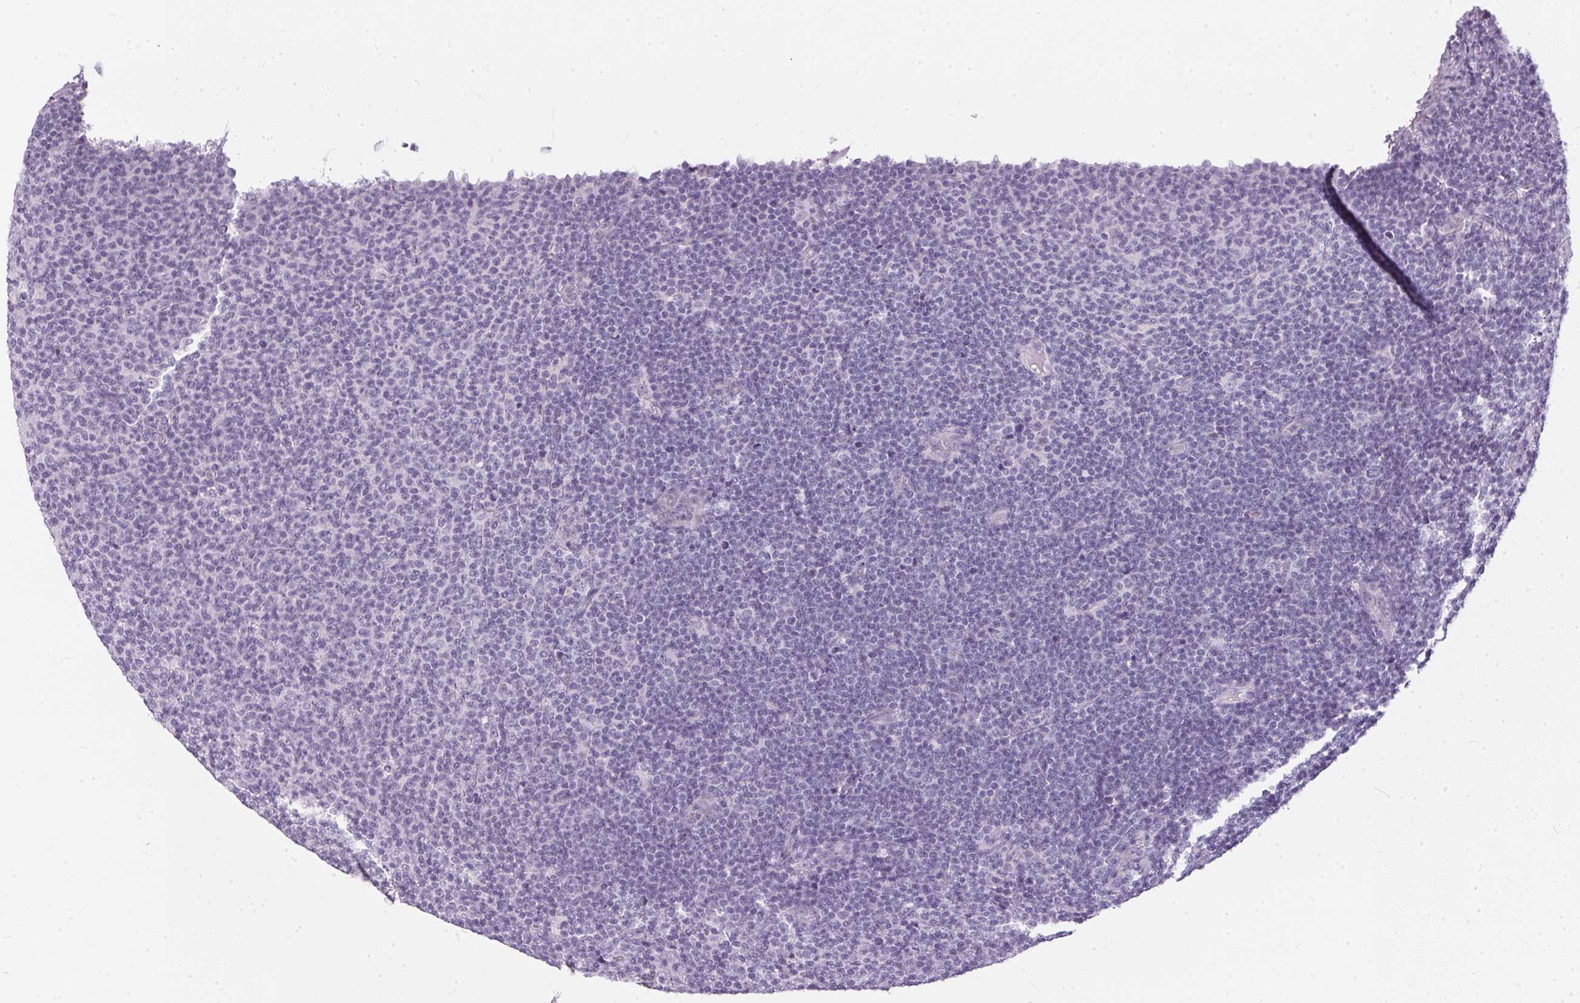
{"staining": {"intensity": "negative", "quantity": "none", "location": "none"}, "tissue": "lymphoma", "cell_type": "Tumor cells", "image_type": "cancer", "snomed": [{"axis": "morphology", "description": "Malignant lymphoma, non-Hodgkin's type, Low grade"}, {"axis": "topography", "description": "Lymph node"}], "caption": "High power microscopy image of an IHC image of low-grade malignant lymphoma, non-Hodgkin's type, revealing no significant staining in tumor cells.", "gene": "GBP6", "patient": {"sex": "male", "age": 66}}